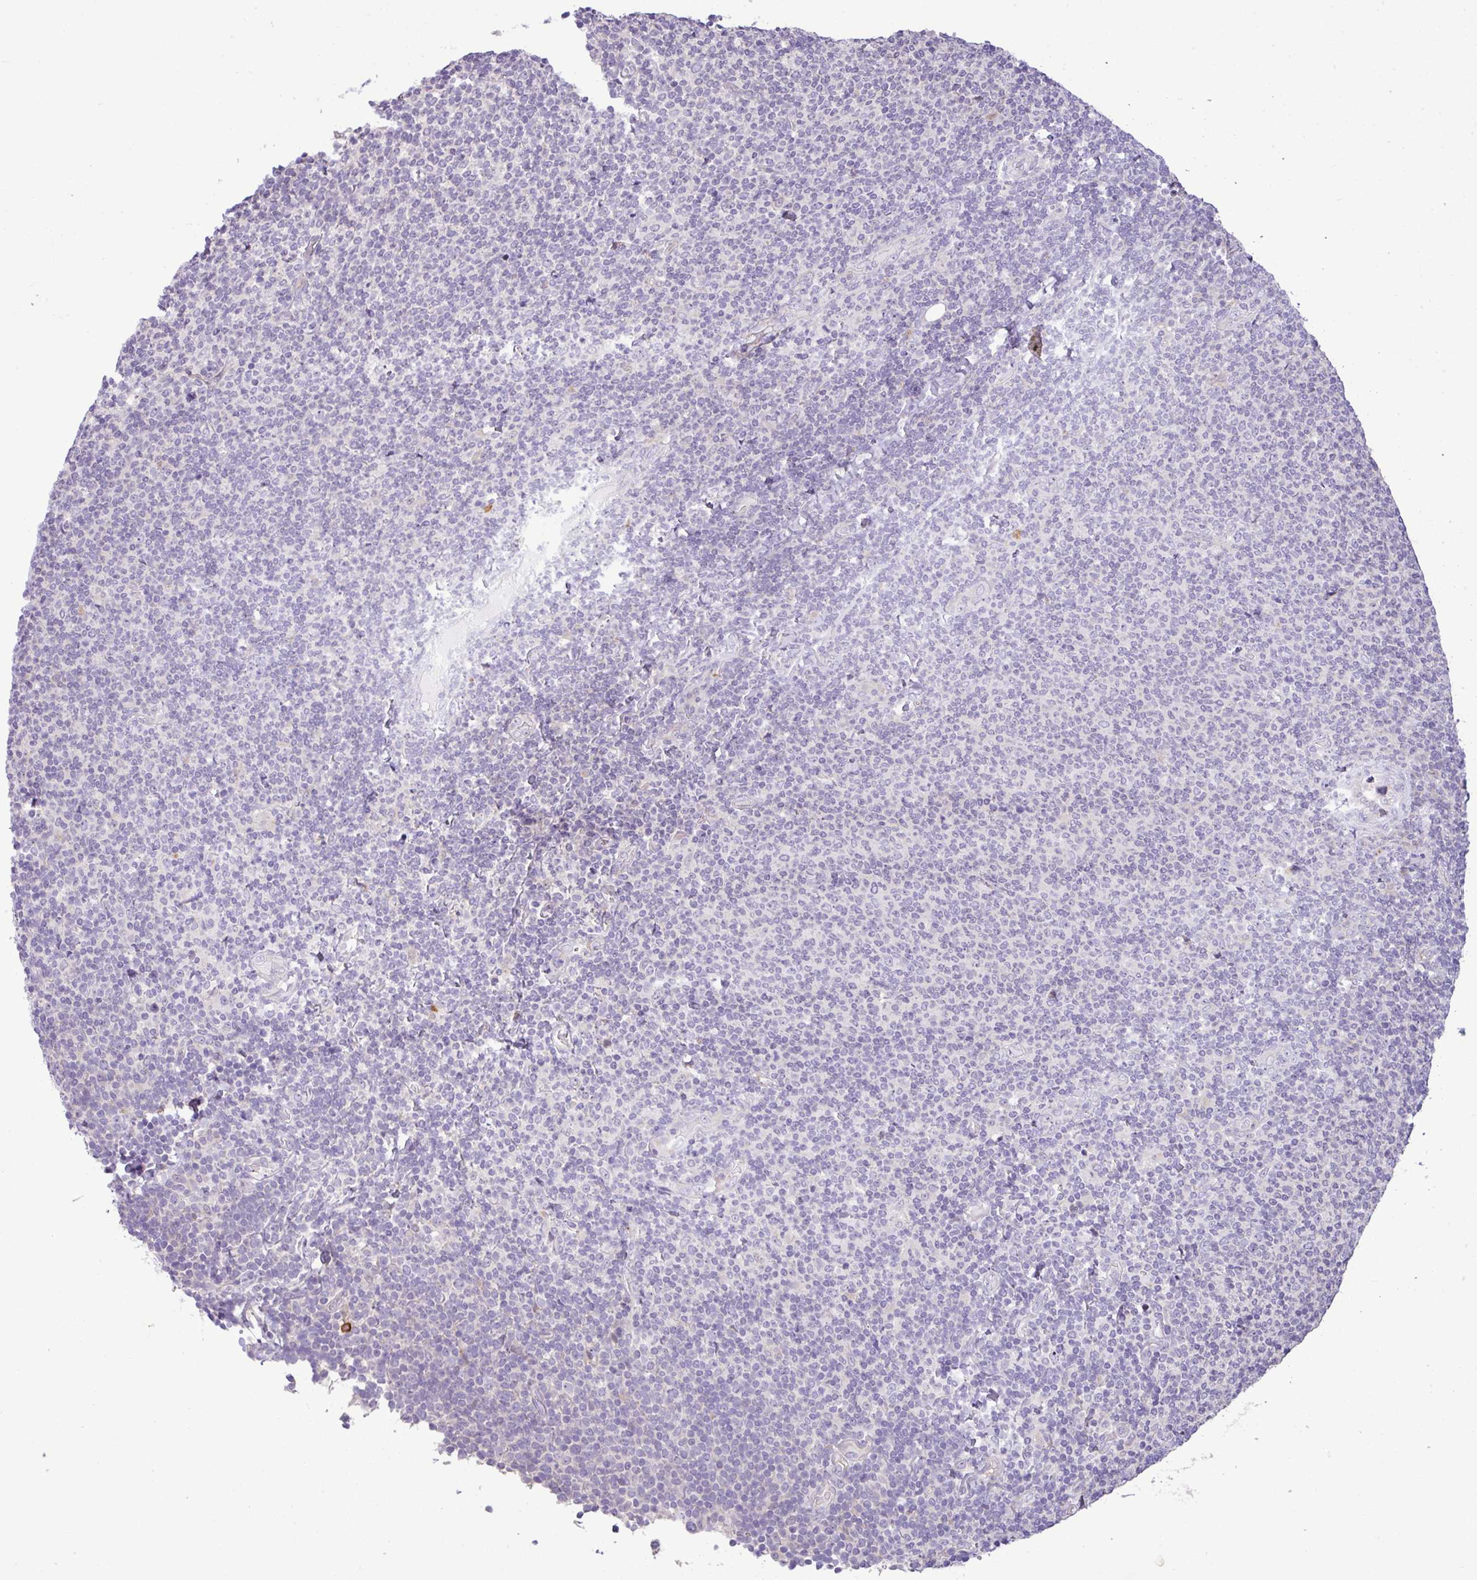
{"staining": {"intensity": "negative", "quantity": "none", "location": "none"}, "tissue": "lymphoma", "cell_type": "Tumor cells", "image_type": "cancer", "snomed": [{"axis": "morphology", "description": "Malignant lymphoma, non-Hodgkin's type, Low grade"}, {"axis": "topography", "description": "Lymph node"}], "caption": "Immunohistochemistry image of human malignant lymphoma, non-Hodgkin's type (low-grade) stained for a protein (brown), which reveals no staining in tumor cells. (Immunohistochemistry (ihc), brightfield microscopy, high magnification).", "gene": "EPN3", "patient": {"sex": "male", "age": 52}}